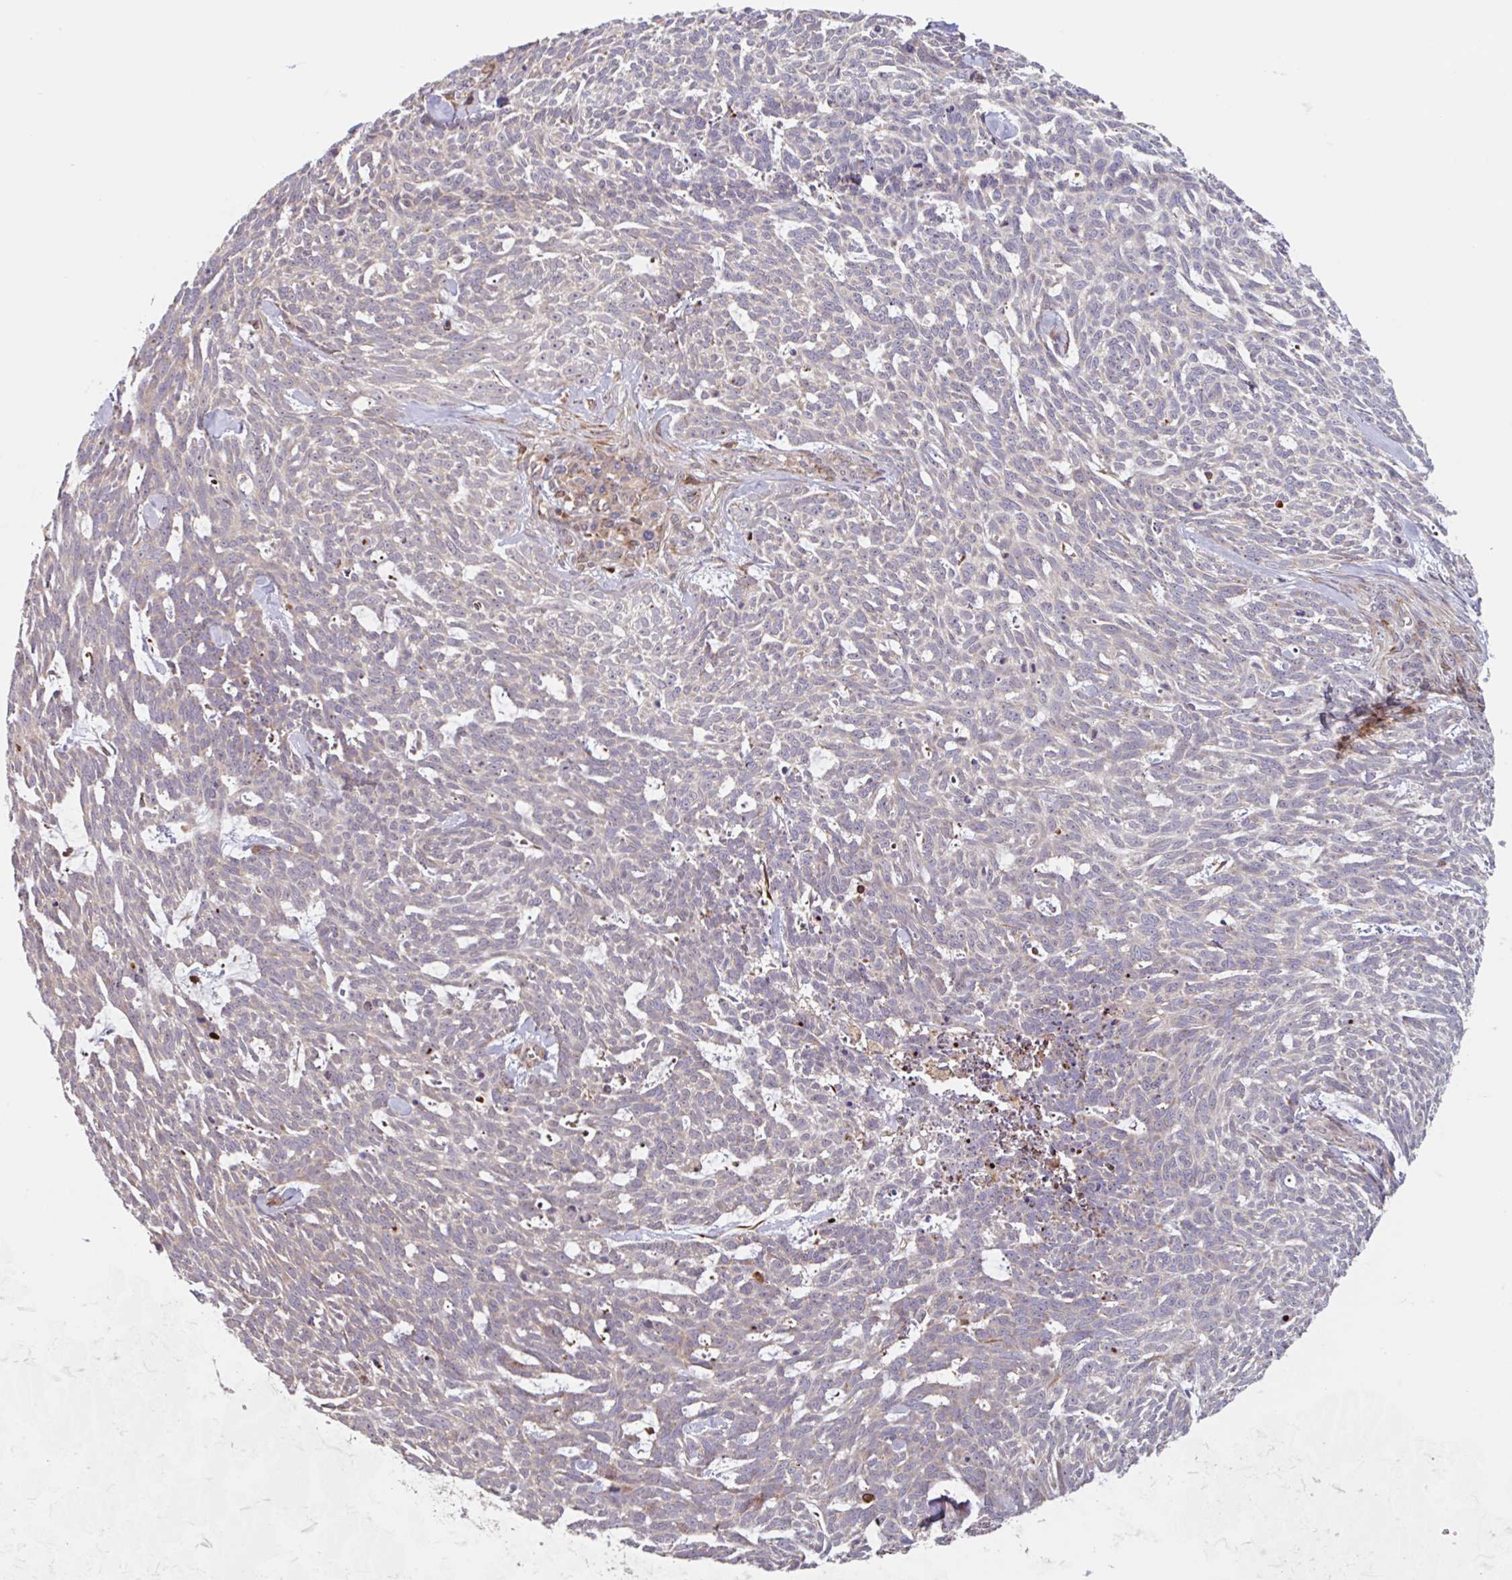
{"staining": {"intensity": "weak", "quantity": "<25%", "location": "cytoplasmic/membranous"}, "tissue": "skin cancer", "cell_type": "Tumor cells", "image_type": "cancer", "snomed": [{"axis": "morphology", "description": "Basal cell carcinoma"}, {"axis": "topography", "description": "Skin"}], "caption": "Immunohistochemistry of basal cell carcinoma (skin) exhibits no positivity in tumor cells.", "gene": "NUB1", "patient": {"sex": "female", "age": 93}}